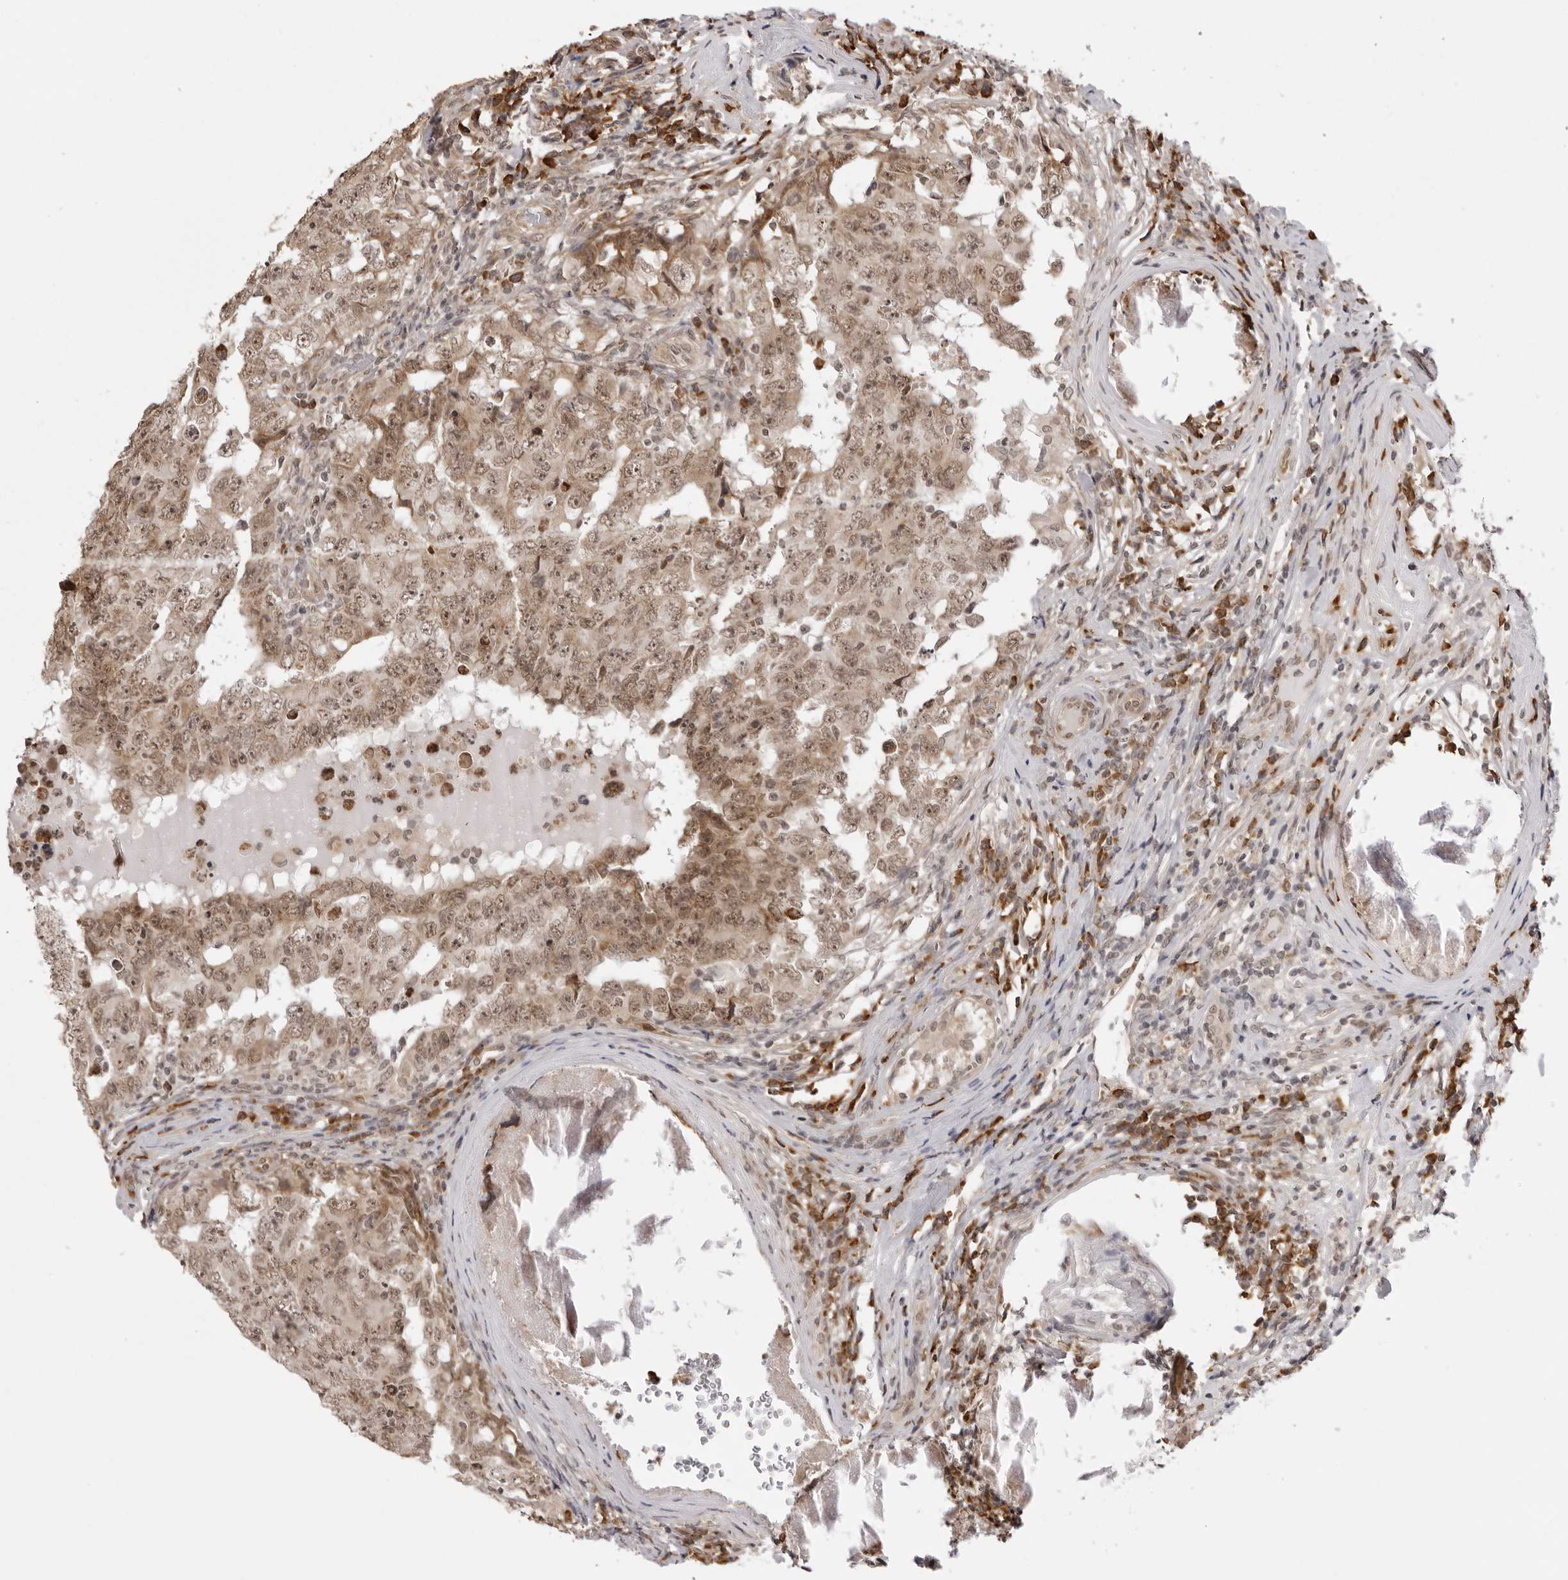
{"staining": {"intensity": "weak", "quantity": ">75%", "location": "cytoplasmic/membranous,nuclear"}, "tissue": "testis cancer", "cell_type": "Tumor cells", "image_type": "cancer", "snomed": [{"axis": "morphology", "description": "Carcinoma, Embryonal, NOS"}, {"axis": "topography", "description": "Testis"}], "caption": "A high-resolution image shows immunohistochemistry (IHC) staining of testis cancer (embryonal carcinoma), which demonstrates weak cytoplasmic/membranous and nuclear positivity in approximately >75% of tumor cells. (Brightfield microscopy of DAB IHC at high magnification).", "gene": "ZC3H11A", "patient": {"sex": "male", "age": 26}}